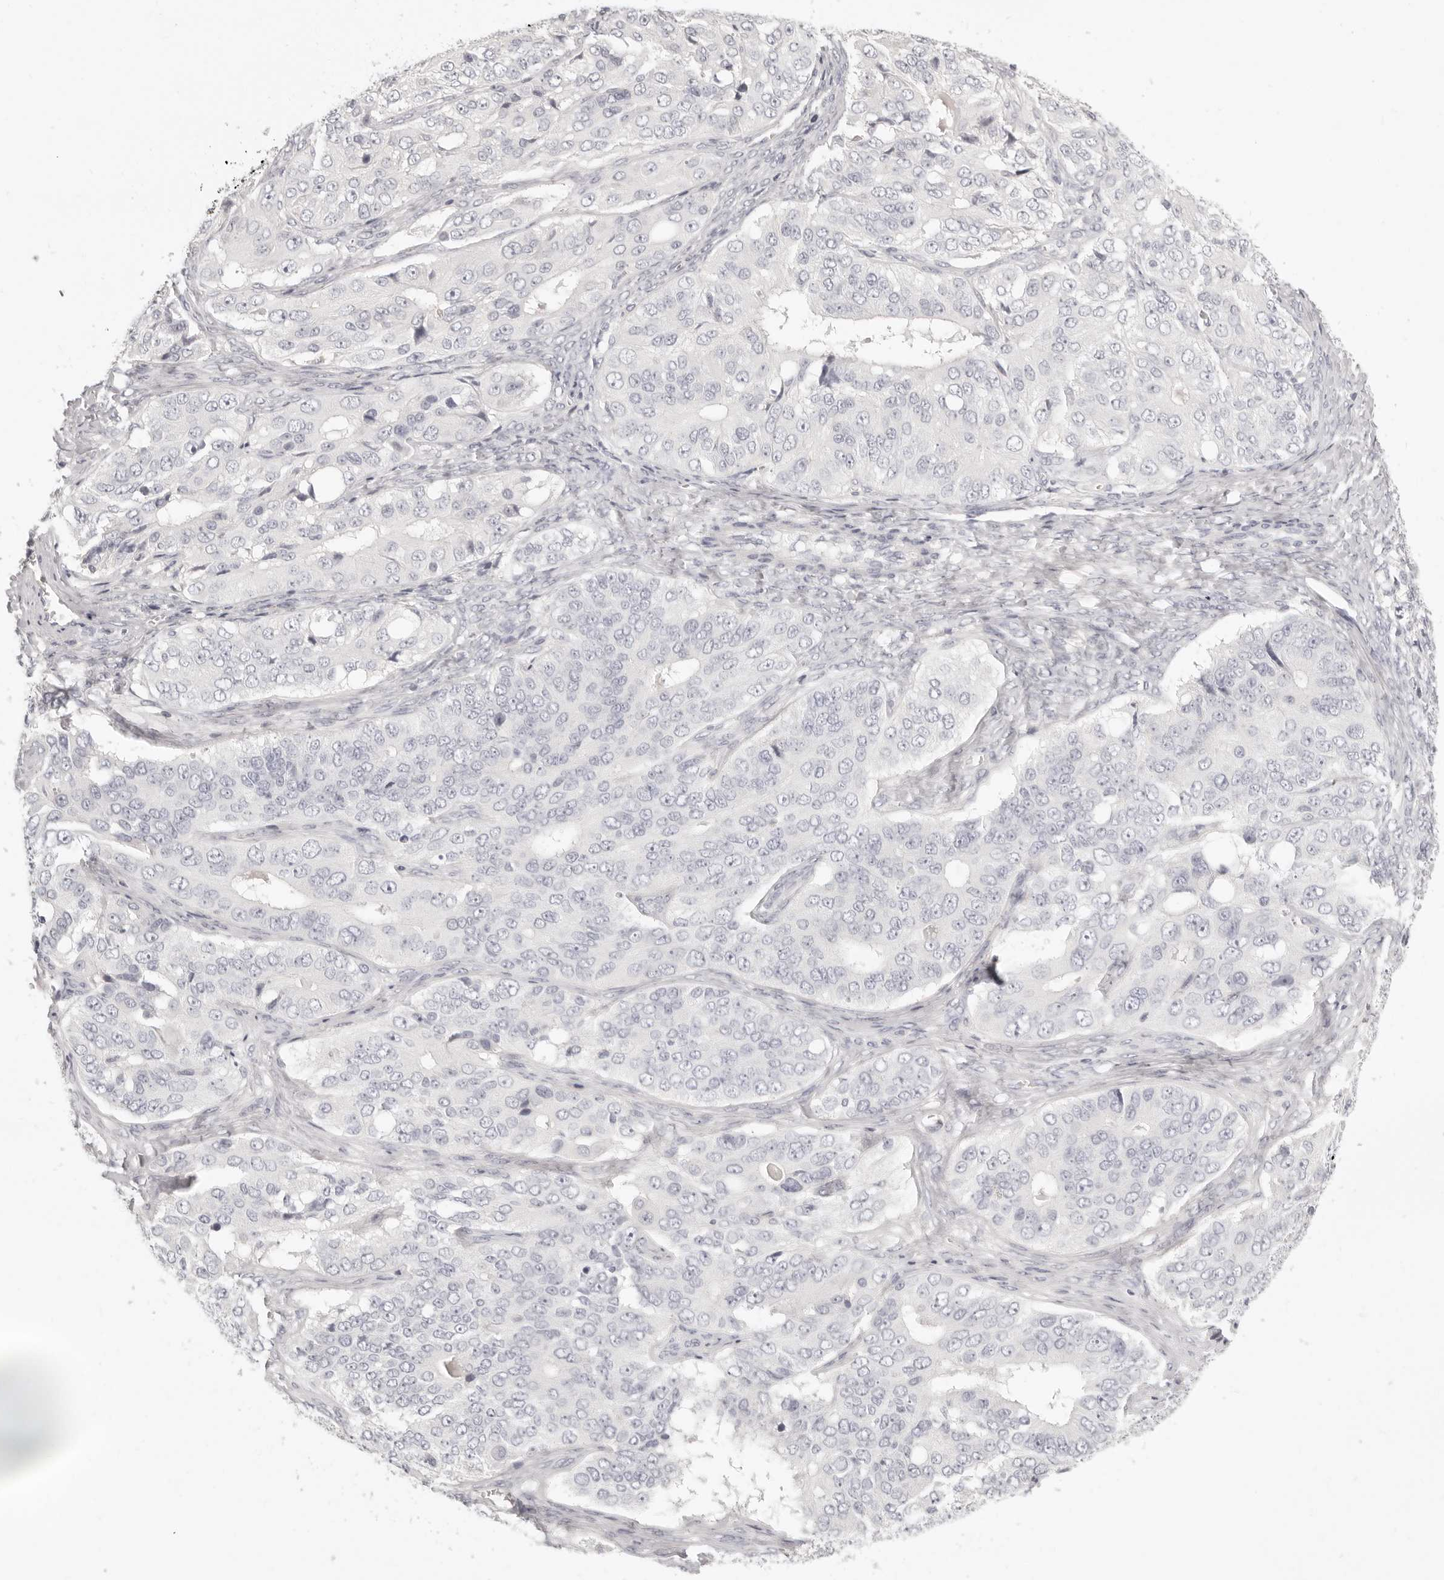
{"staining": {"intensity": "negative", "quantity": "none", "location": "none"}, "tissue": "ovarian cancer", "cell_type": "Tumor cells", "image_type": "cancer", "snomed": [{"axis": "morphology", "description": "Carcinoma, endometroid"}, {"axis": "topography", "description": "Ovary"}], "caption": "Tumor cells show no significant expression in endometroid carcinoma (ovarian).", "gene": "FABP1", "patient": {"sex": "female", "age": 51}}